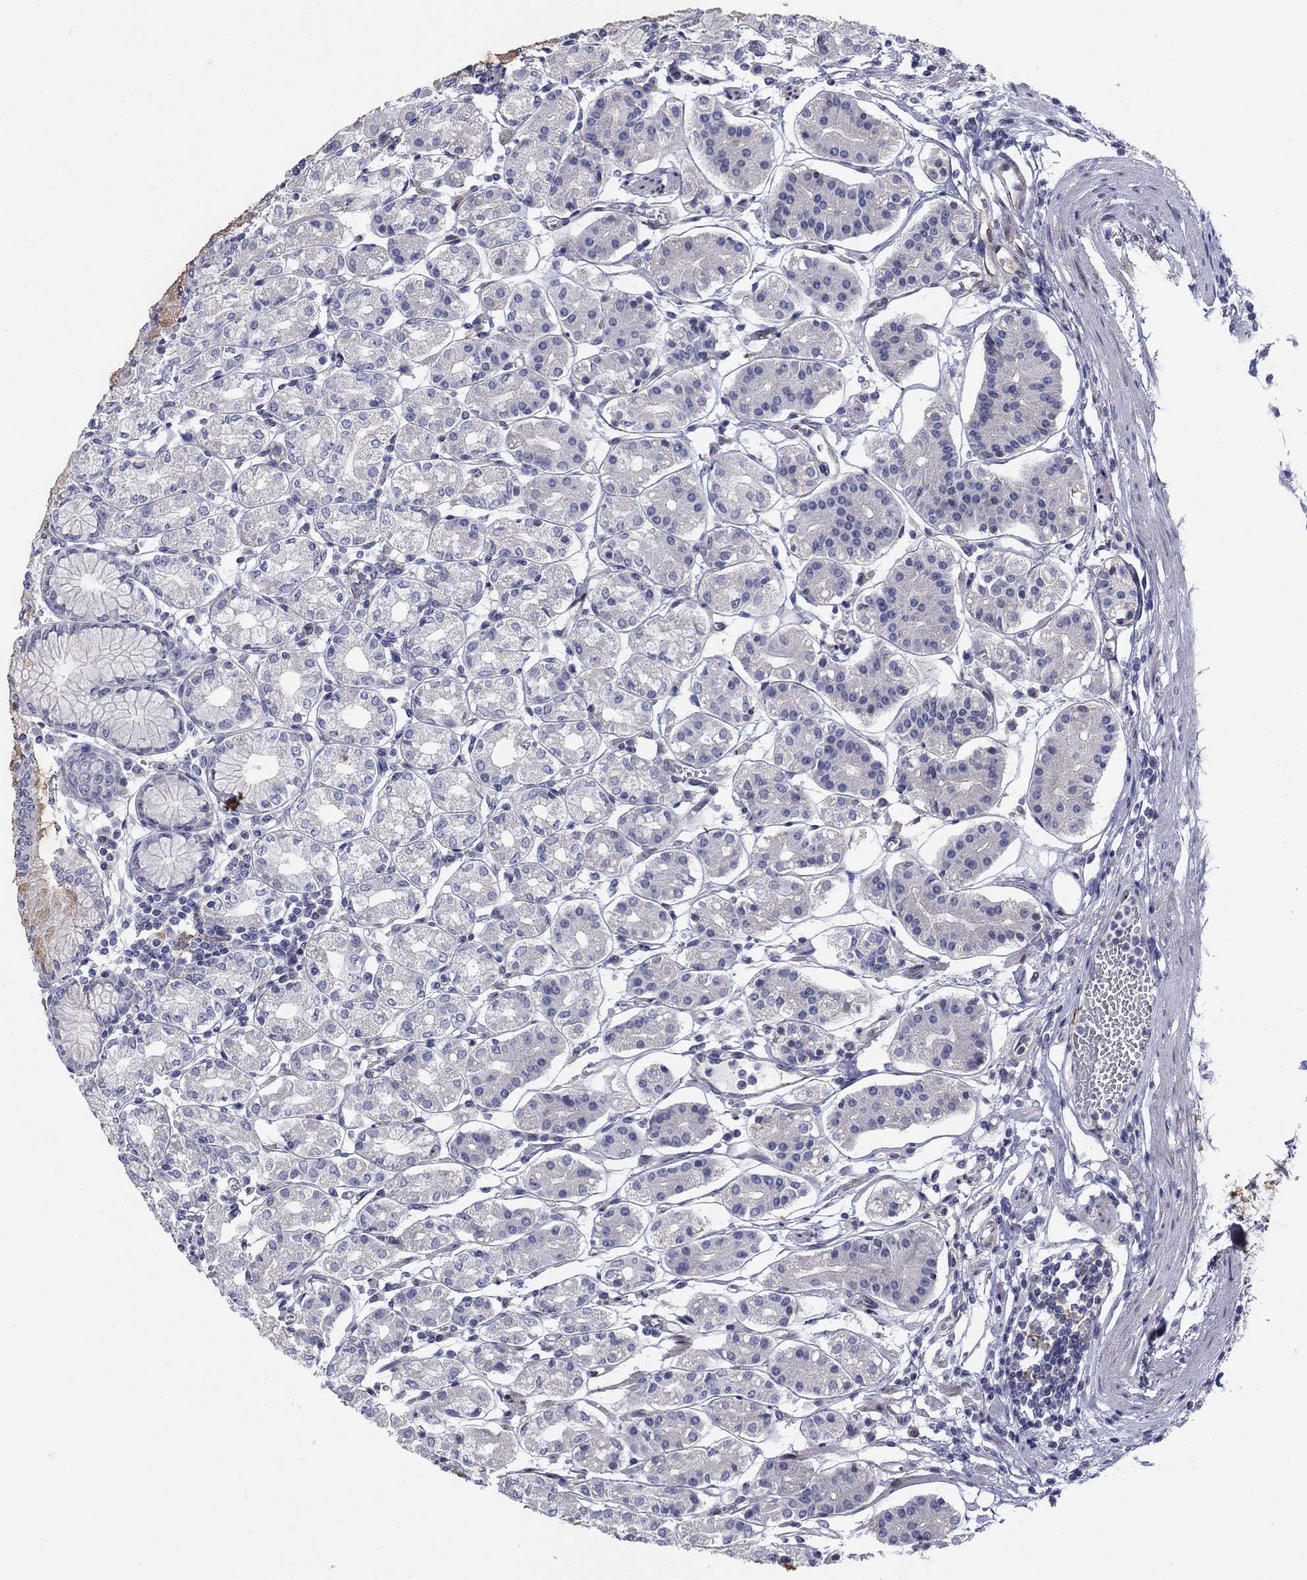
{"staining": {"intensity": "weak", "quantity": "25%-75%", "location": "cytoplasmic/membranous"}, "tissue": "stomach", "cell_type": "Glandular cells", "image_type": "normal", "snomed": [{"axis": "morphology", "description": "Normal tissue, NOS"}, {"axis": "topography", "description": "Skeletal muscle"}, {"axis": "topography", "description": "Stomach"}], "caption": "Immunohistochemical staining of normal human stomach demonstrates 25%-75% levels of weak cytoplasmic/membranous protein staining in approximately 25%-75% of glandular cells. (DAB IHC, brown staining for protein, blue staining for nuclei).", "gene": "FXR1", "patient": {"sex": "female", "age": 57}}